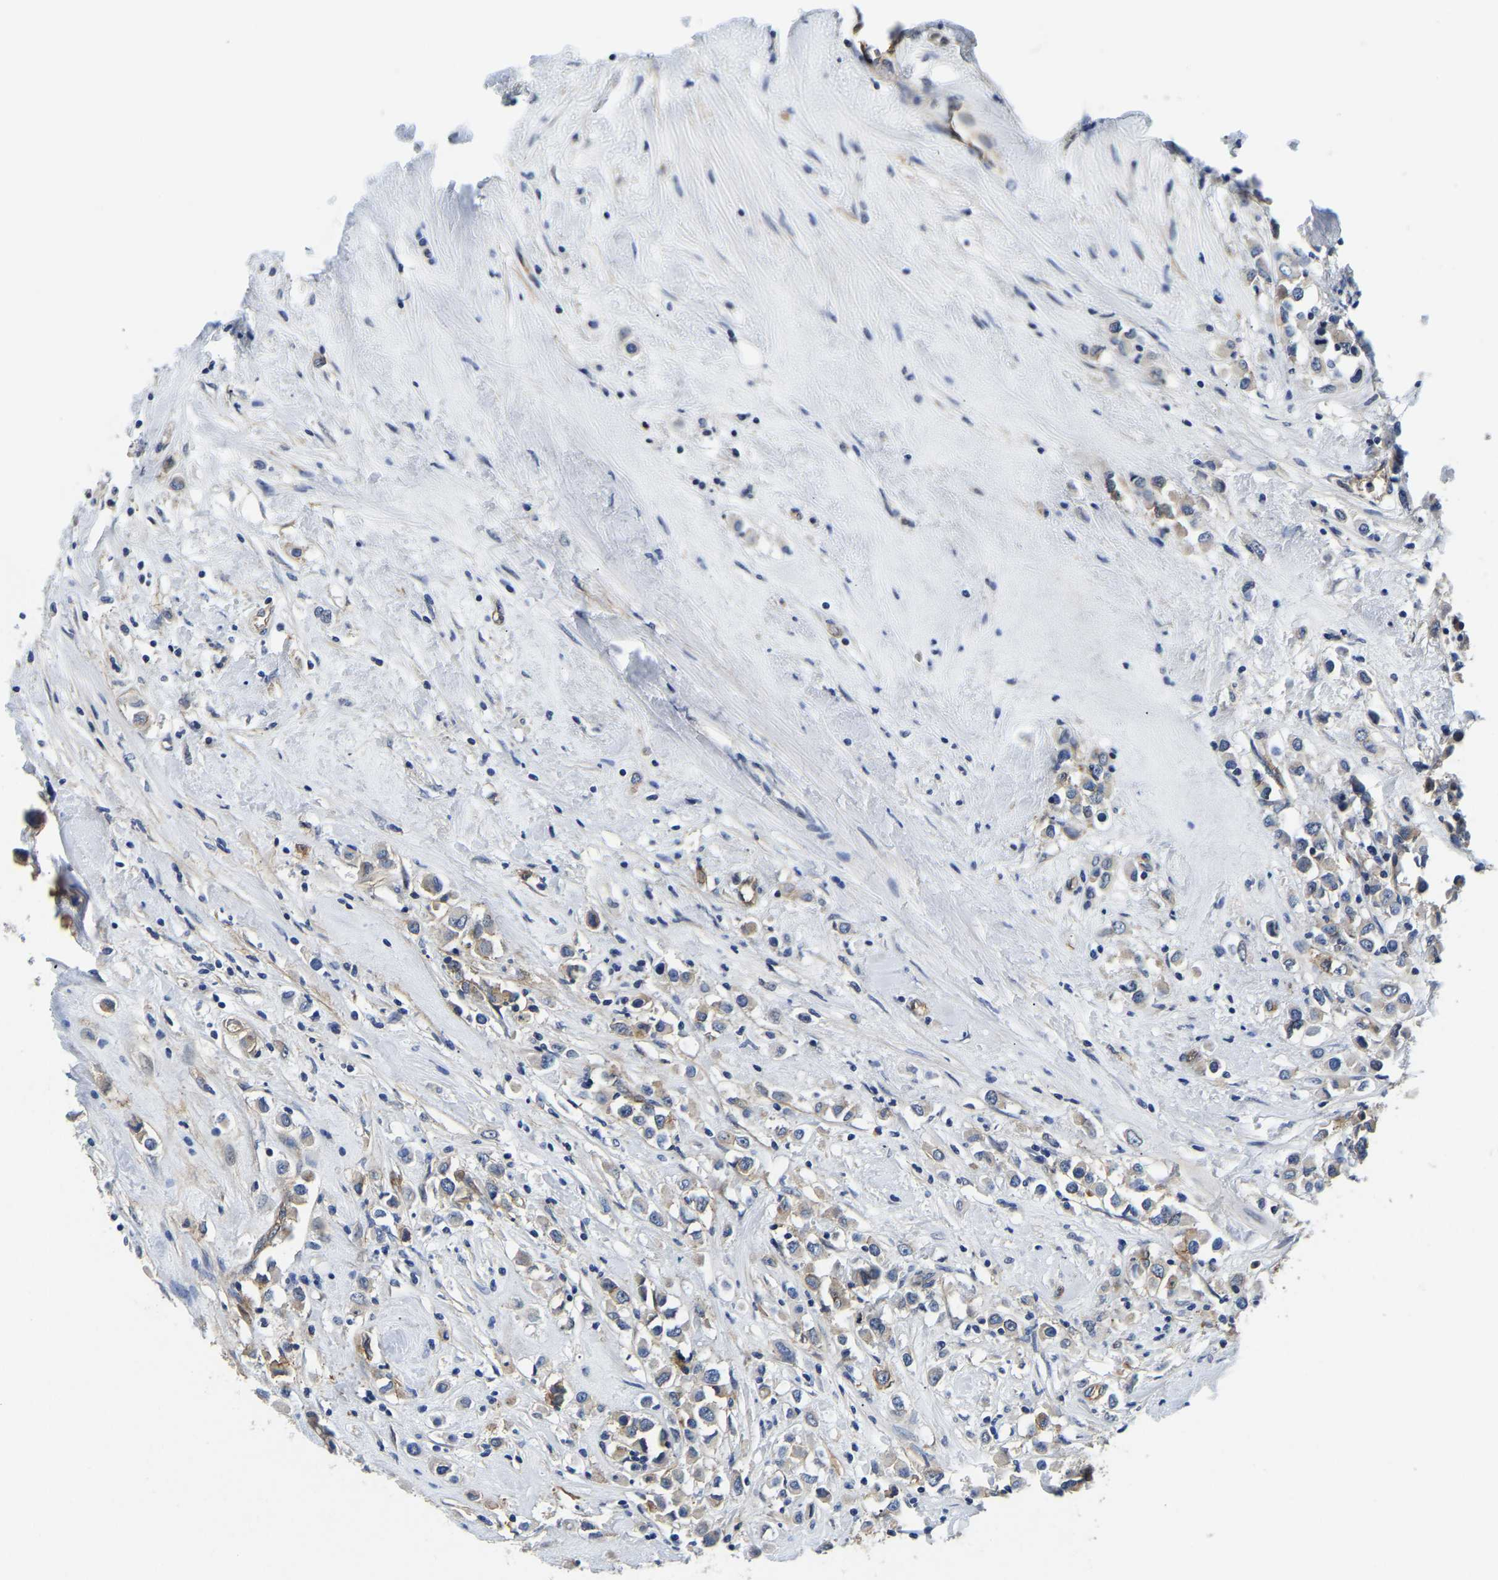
{"staining": {"intensity": "moderate", "quantity": "<25%", "location": "cytoplasmic/membranous"}, "tissue": "breast cancer", "cell_type": "Tumor cells", "image_type": "cancer", "snomed": [{"axis": "morphology", "description": "Duct carcinoma"}, {"axis": "topography", "description": "Breast"}], "caption": "High-power microscopy captured an immunohistochemistry photomicrograph of breast intraductal carcinoma, revealing moderate cytoplasmic/membranous staining in about <25% of tumor cells. (Brightfield microscopy of DAB IHC at high magnification).", "gene": "ITGA2", "patient": {"sex": "female", "age": 61}}